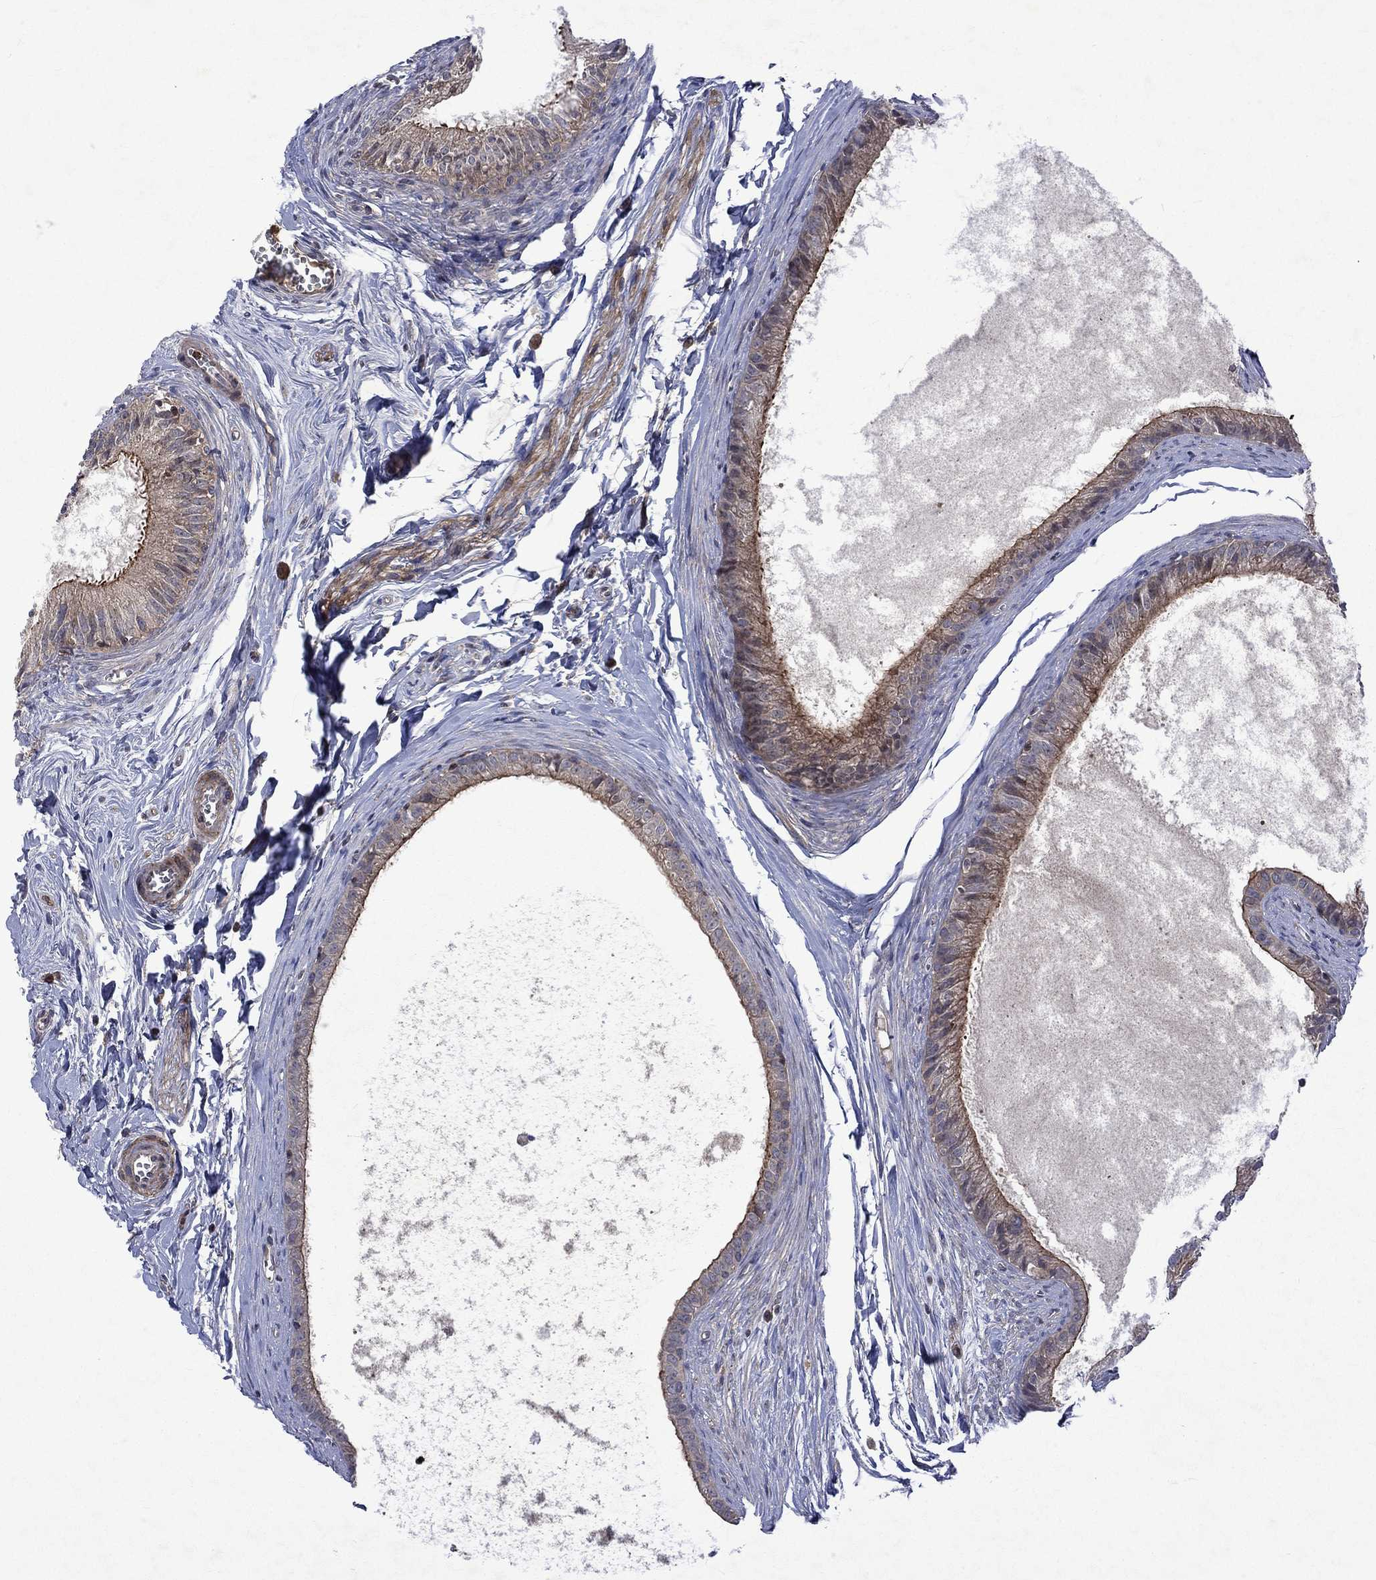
{"staining": {"intensity": "strong", "quantity": "25%-75%", "location": "cytoplasmic/membranous"}, "tissue": "epididymis", "cell_type": "Glandular cells", "image_type": "normal", "snomed": [{"axis": "morphology", "description": "Normal tissue, NOS"}, {"axis": "topography", "description": "Epididymis"}], "caption": "Protein staining reveals strong cytoplasmic/membranous staining in approximately 25%-75% of glandular cells in unremarkable epididymis. Nuclei are stained in blue.", "gene": "TMEM33", "patient": {"sex": "male", "age": 51}}